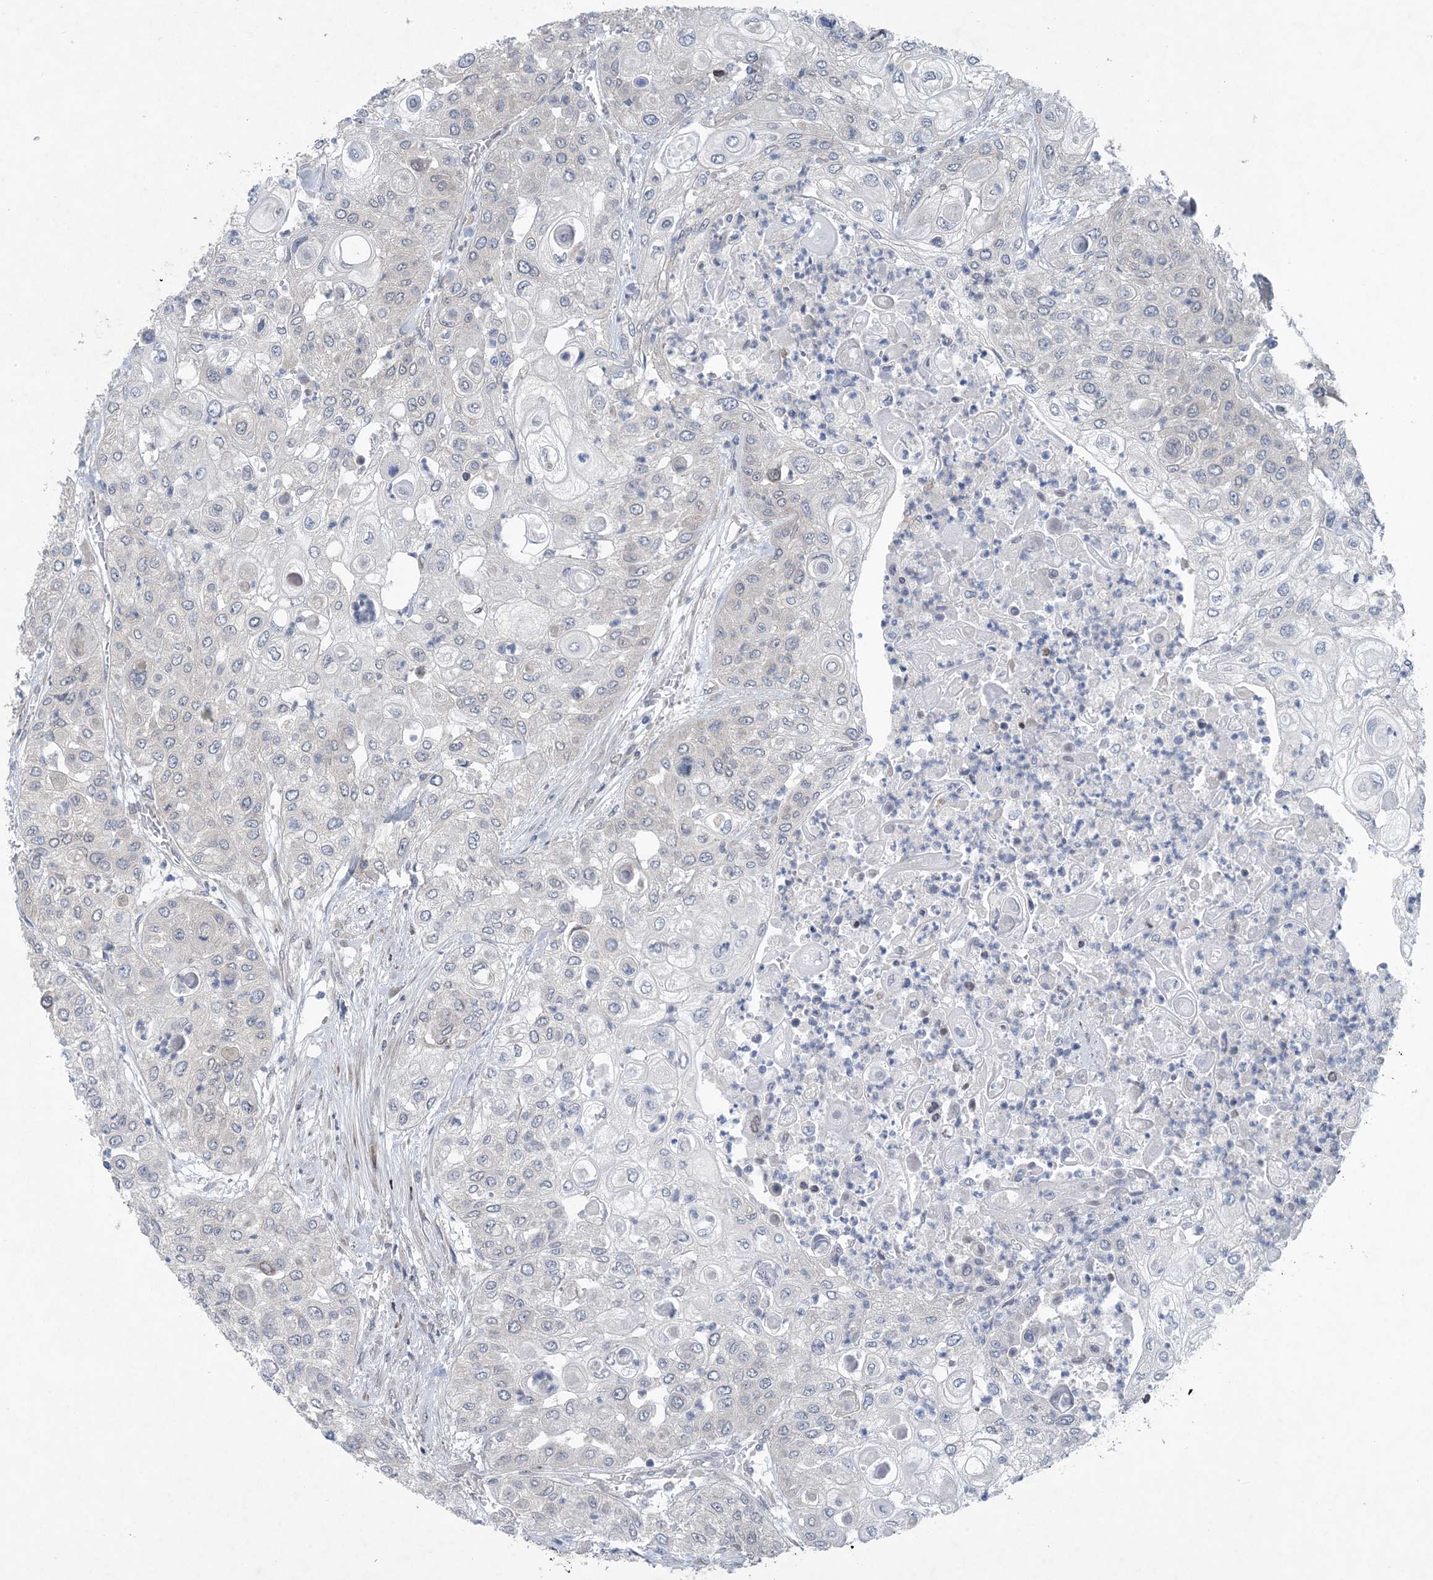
{"staining": {"intensity": "negative", "quantity": "none", "location": "none"}, "tissue": "urothelial cancer", "cell_type": "Tumor cells", "image_type": "cancer", "snomed": [{"axis": "morphology", "description": "Urothelial carcinoma, High grade"}, {"axis": "topography", "description": "Urinary bladder"}], "caption": "Tumor cells are negative for protein expression in human urothelial cancer.", "gene": "HIKESHI", "patient": {"sex": "female", "age": 79}}